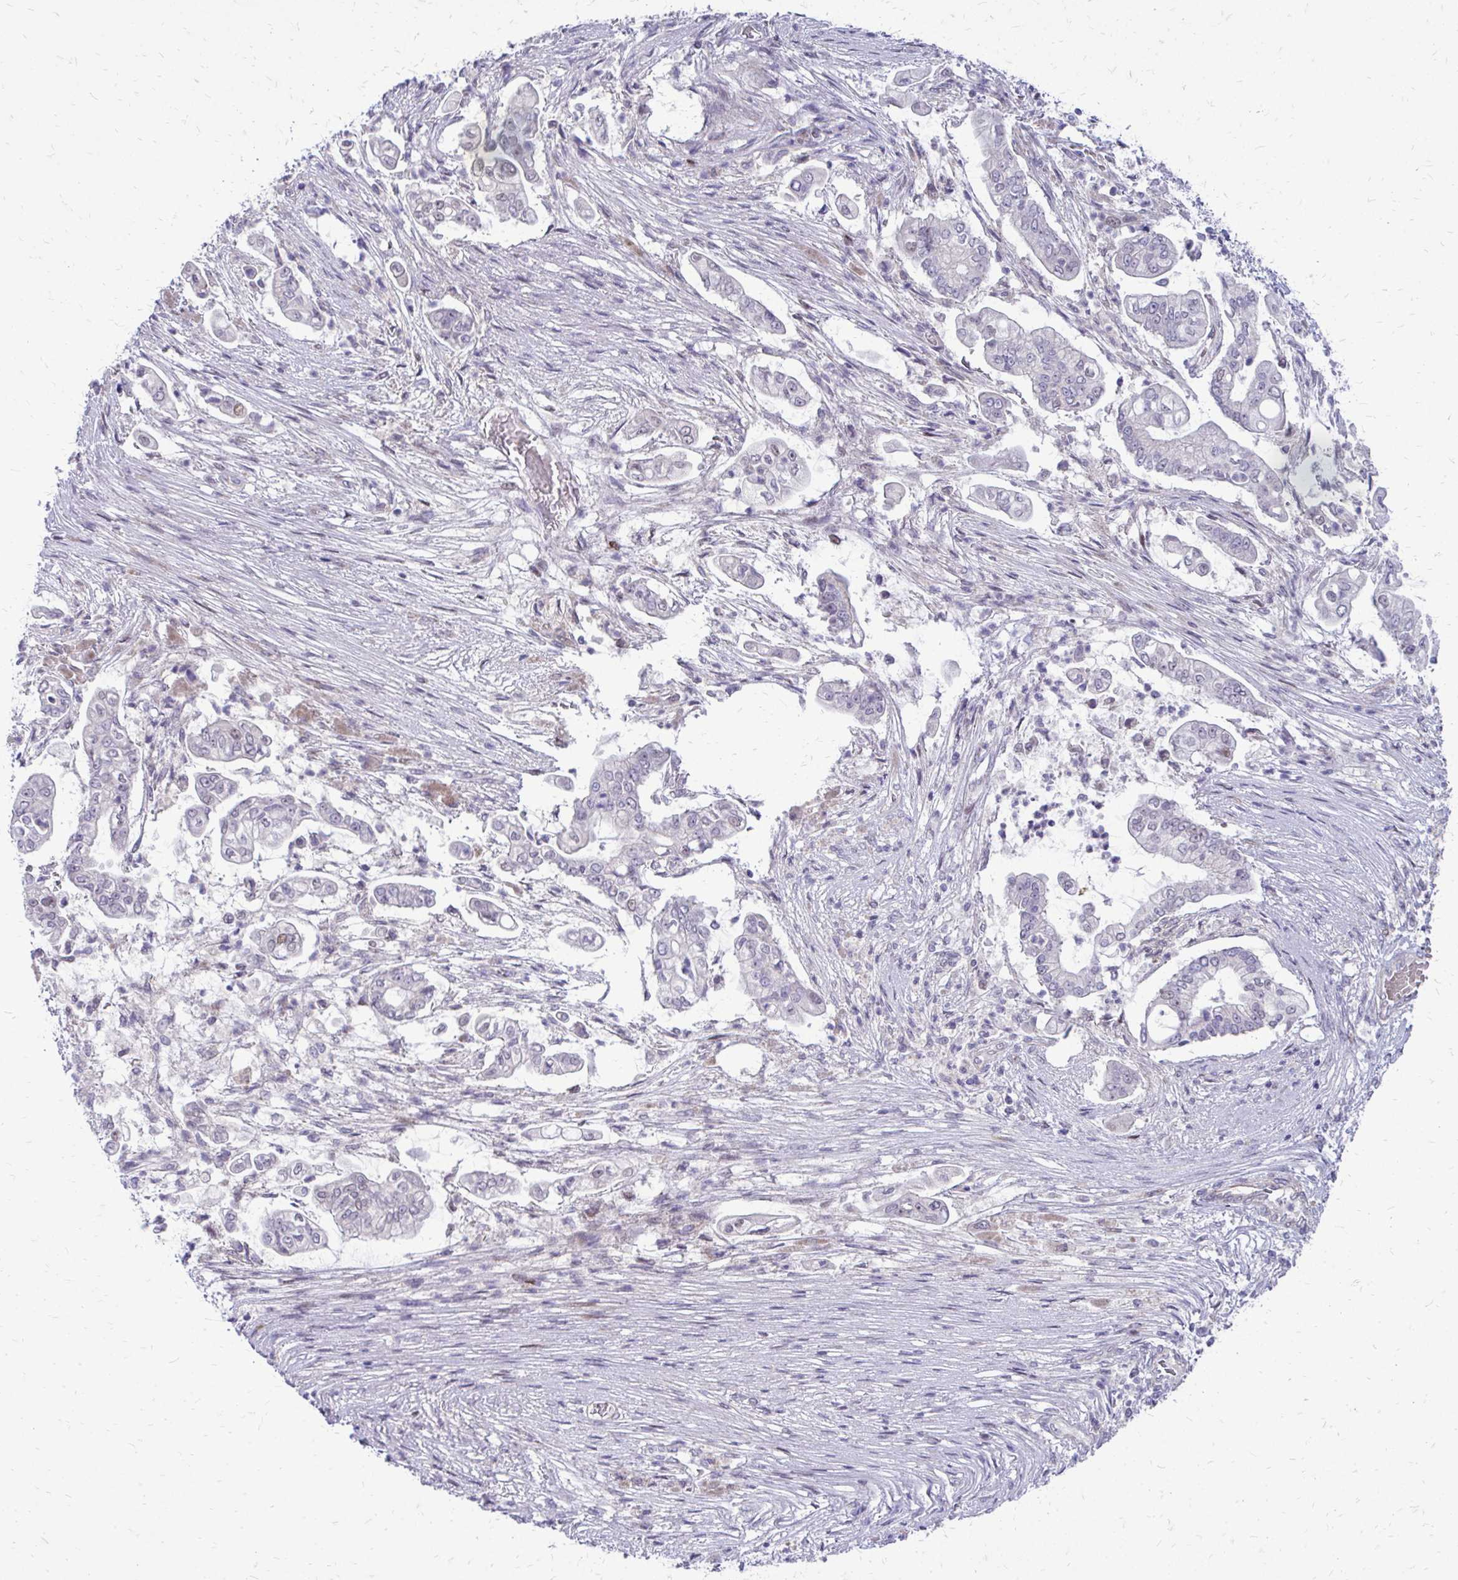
{"staining": {"intensity": "negative", "quantity": "none", "location": "none"}, "tissue": "pancreatic cancer", "cell_type": "Tumor cells", "image_type": "cancer", "snomed": [{"axis": "morphology", "description": "Adenocarcinoma, NOS"}, {"axis": "topography", "description": "Pancreas"}], "caption": "Photomicrograph shows no protein positivity in tumor cells of adenocarcinoma (pancreatic) tissue.", "gene": "PPDPFL", "patient": {"sex": "female", "age": 69}}